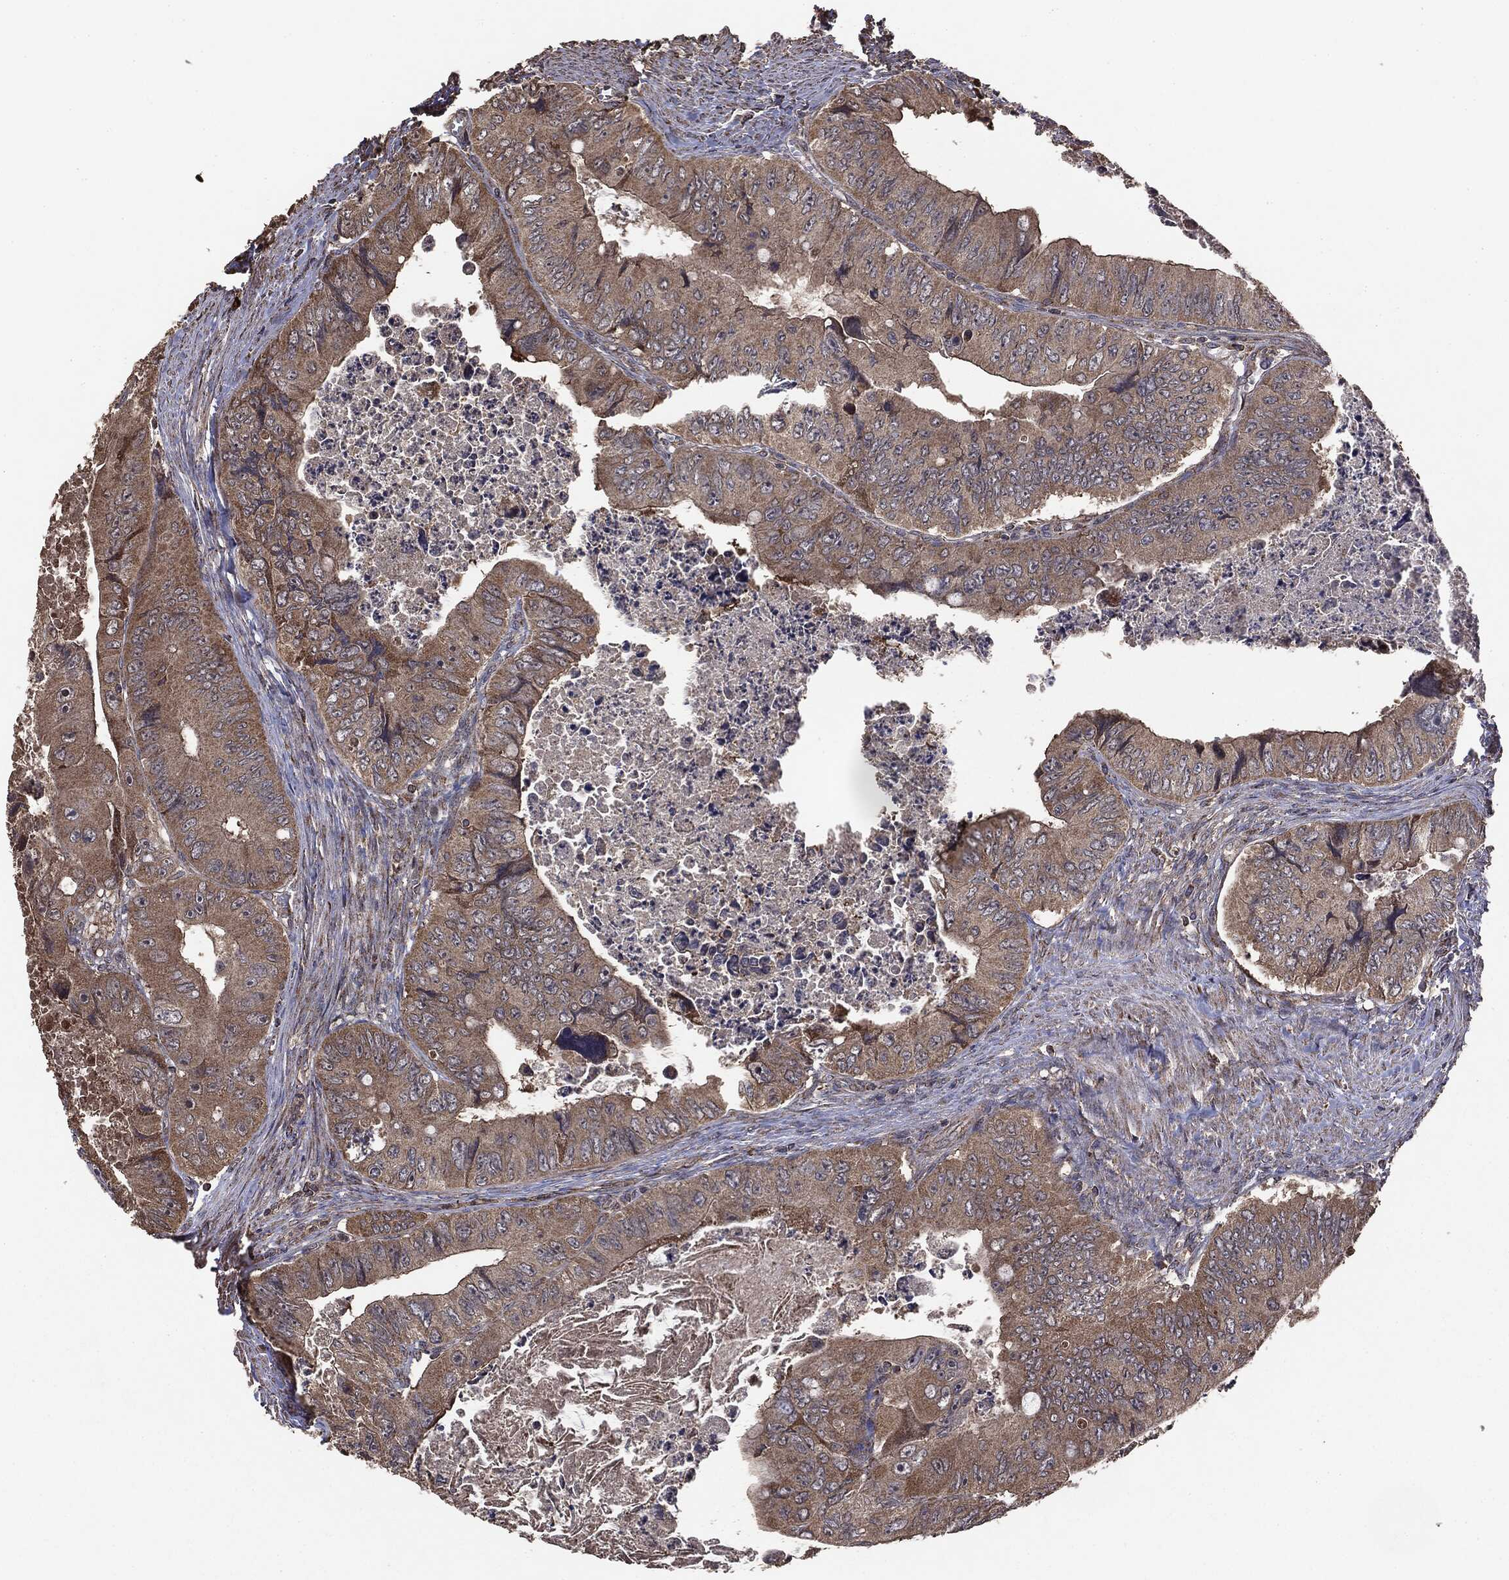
{"staining": {"intensity": "moderate", "quantity": ">75%", "location": "cytoplasmic/membranous"}, "tissue": "colorectal cancer", "cell_type": "Tumor cells", "image_type": "cancer", "snomed": [{"axis": "morphology", "description": "Adenocarcinoma, NOS"}, {"axis": "topography", "description": "Colon"}], "caption": "Immunohistochemical staining of colorectal cancer reveals medium levels of moderate cytoplasmic/membranous protein positivity in approximately >75% of tumor cells.", "gene": "MTOR", "patient": {"sex": "female", "age": 84}}